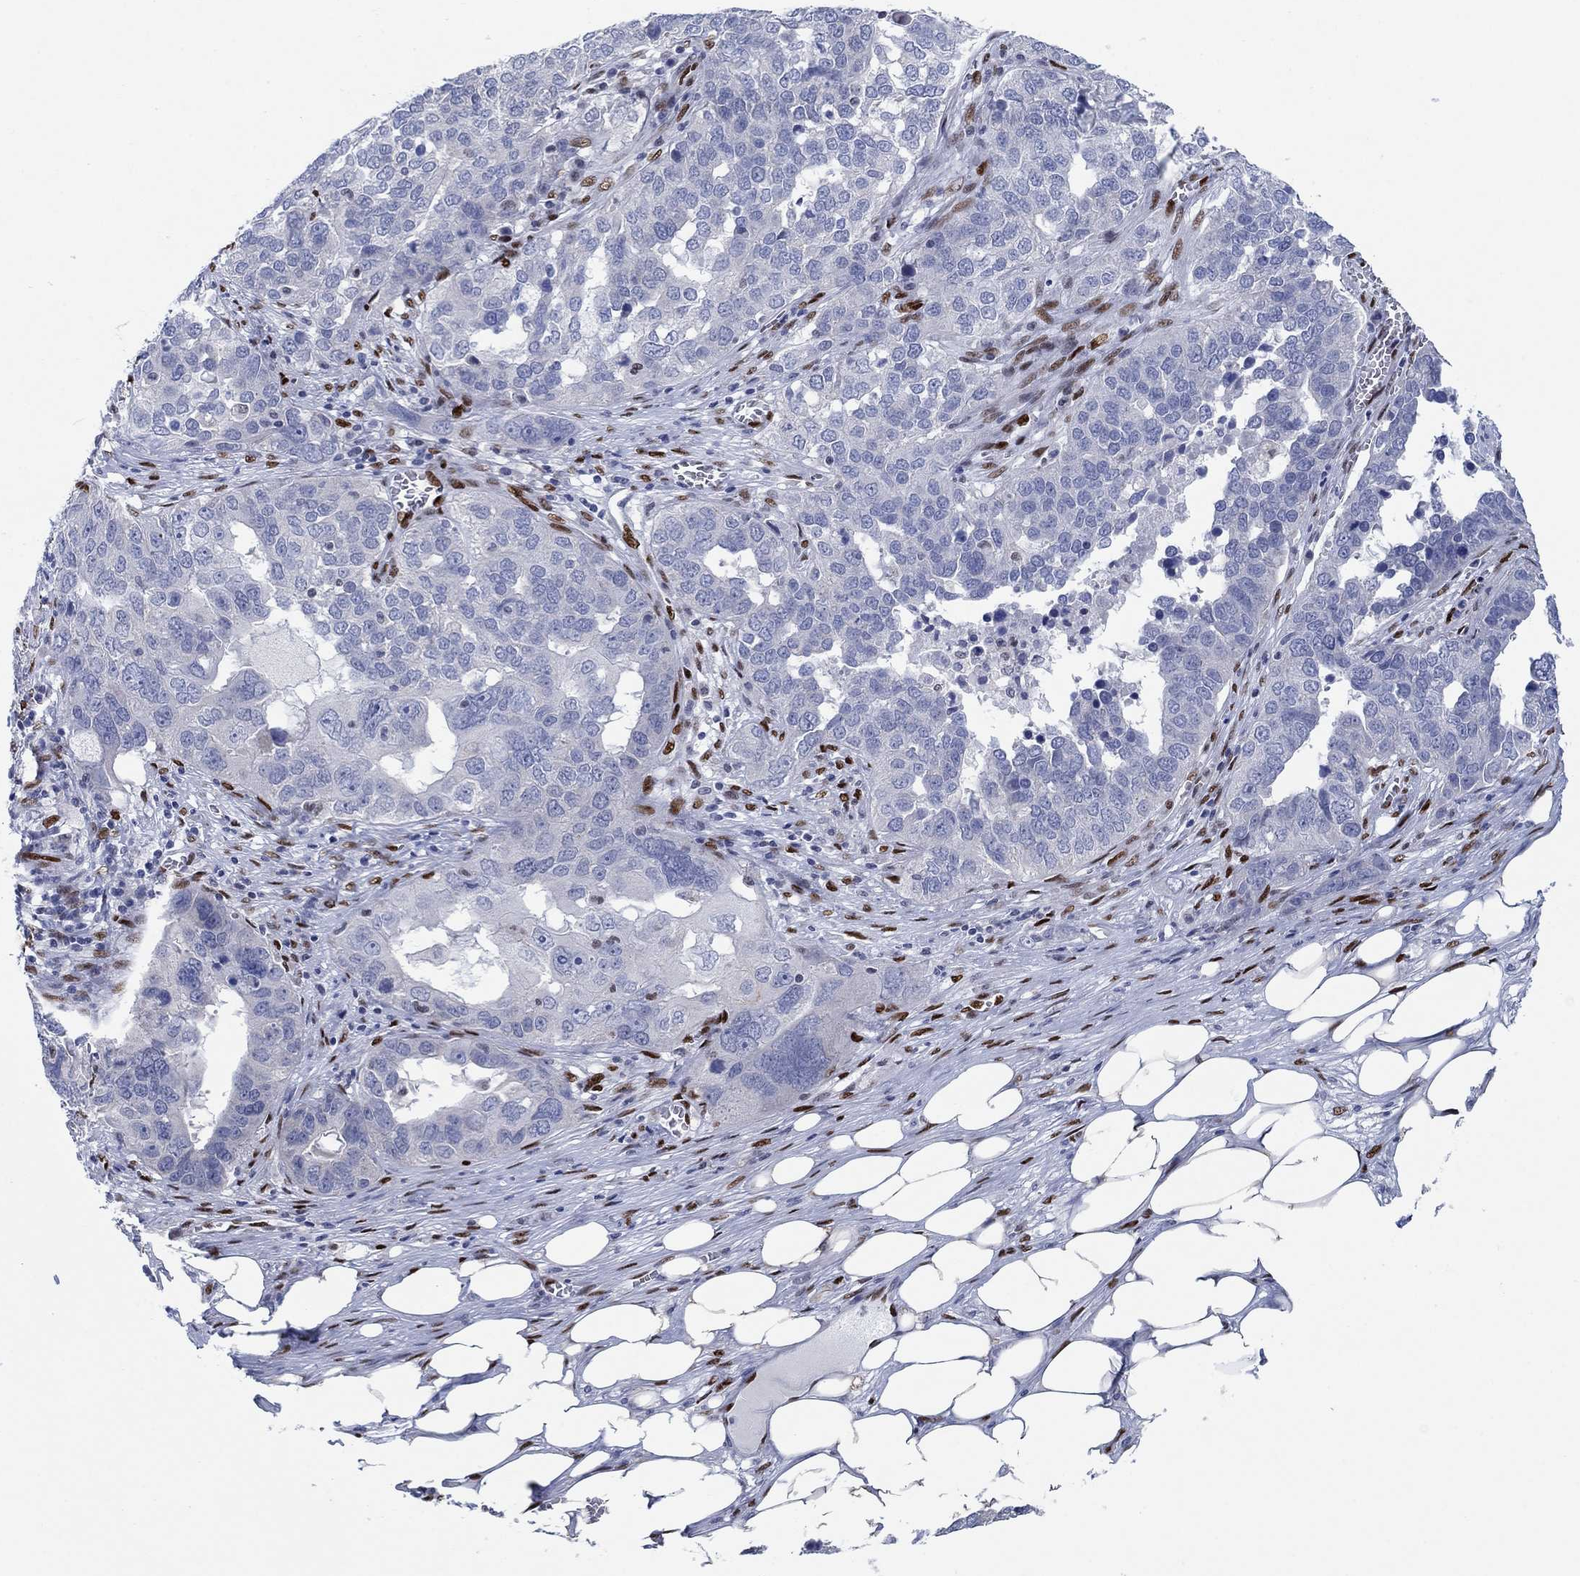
{"staining": {"intensity": "negative", "quantity": "none", "location": "none"}, "tissue": "ovarian cancer", "cell_type": "Tumor cells", "image_type": "cancer", "snomed": [{"axis": "morphology", "description": "Carcinoma, endometroid"}, {"axis": "topography", "description": "Soft tissue"}, {"axis": "topography", "description": "Ovary"}], "caption": "There is no significant staining in tumor cells of ovarian endometroid carcinoma. The staining is performed using DAB brown chromogen with nuclei counter-stained in using hematoxylin.", "gene": "ZEB1", "patient": {"sex": "female", "age": 52}}